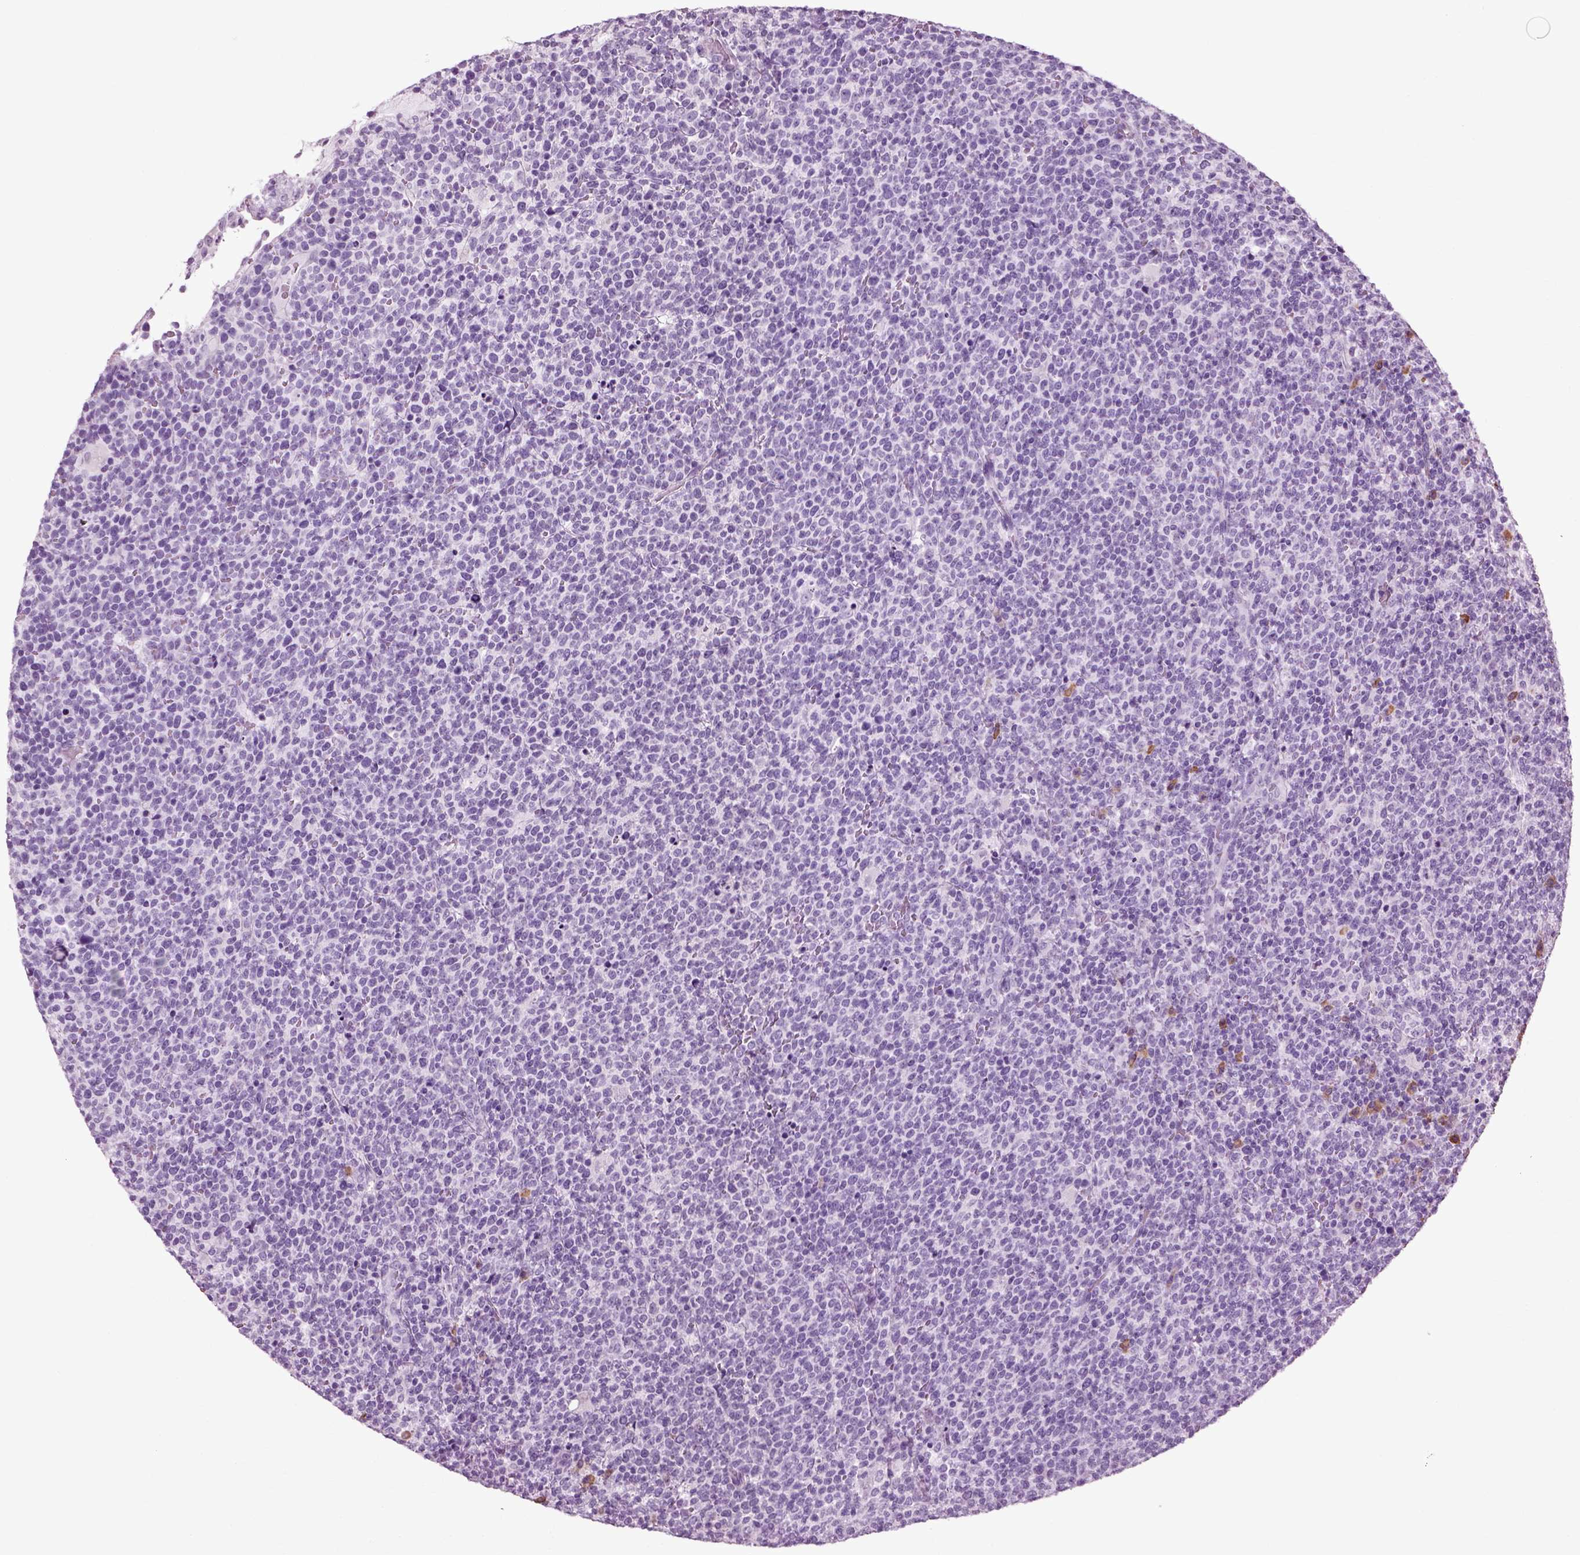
{"staining": {"intensity": "negative", "quantity": "none", "location": "none"}, "tissue": "lymphoma", "cell_type": "Tumor cells", "image_type": "cancer", "snomed": [{"axis": "morphology", "description": "Malignant lymphoma, non-Hodgkin's type, High grade"}, {"axis": "topography", "description": "Lymph node"}], "caption": "Tumor cells are negative for protein expression in human high-grade malignant lymphoma, non-Hodgkin's type.", "gene": "SLC26A8", "patient": {"sex": "male", "age": 61}}